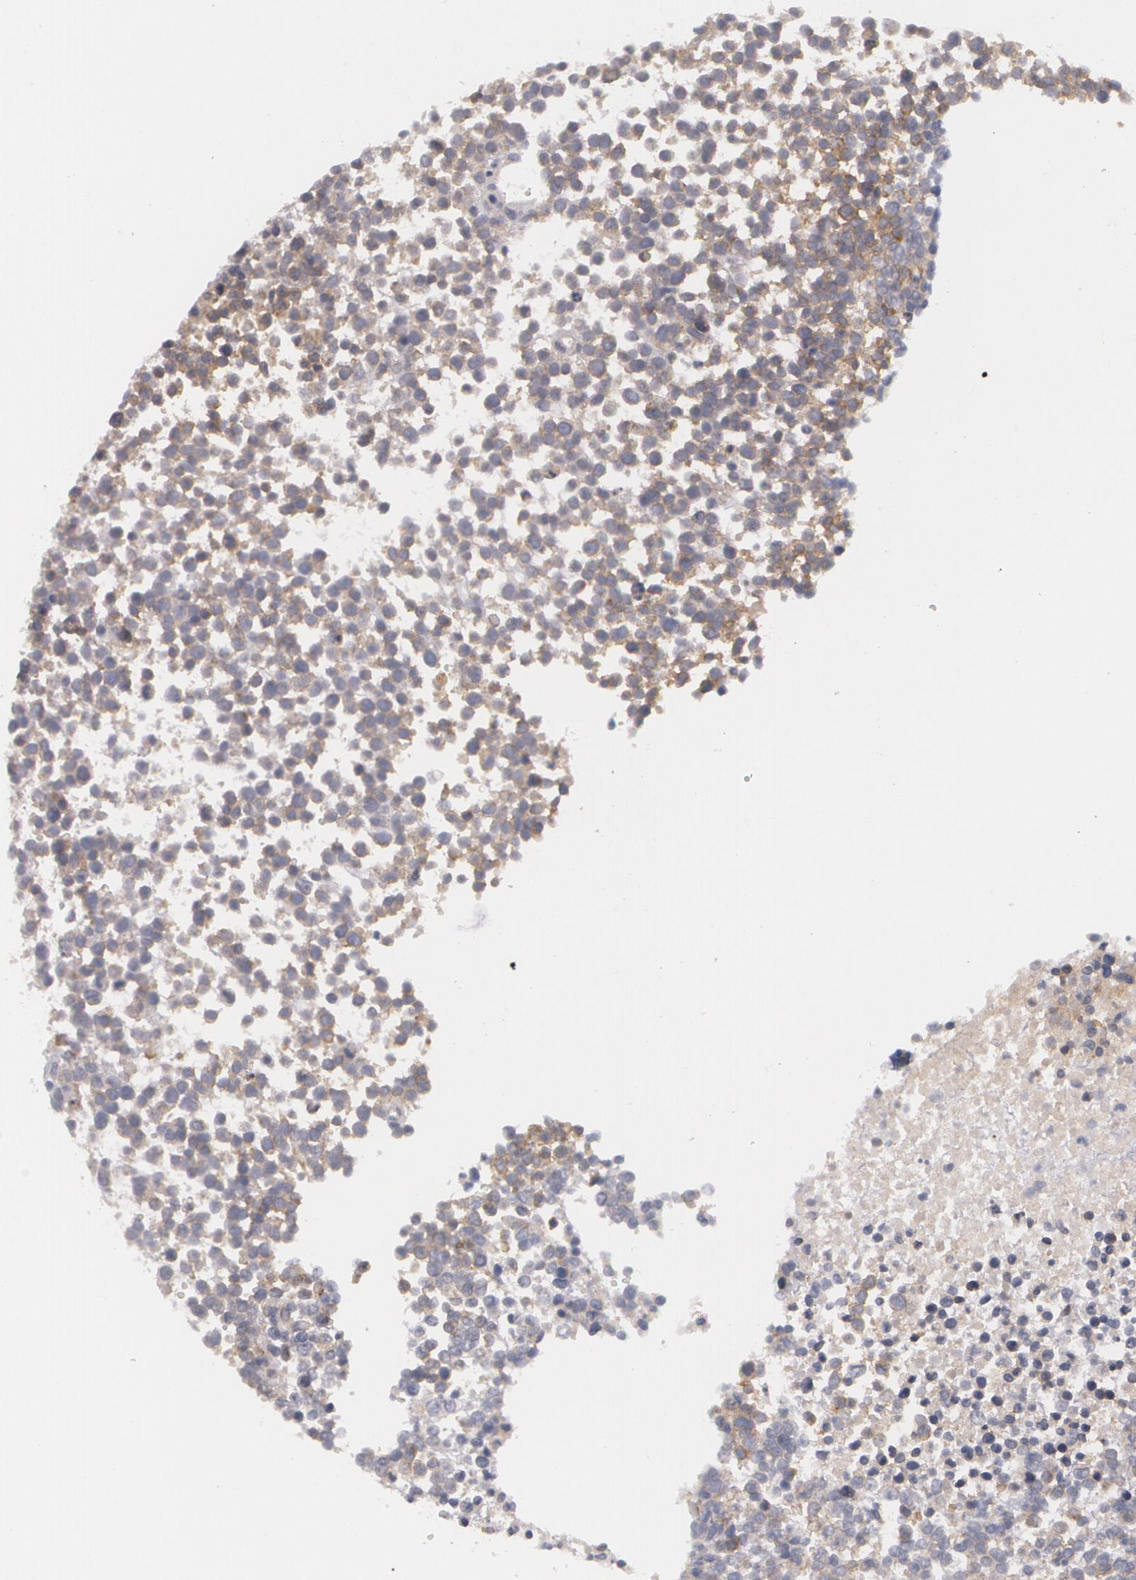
{"staining": {"intensity": "weak", "quantity": "<25%", "location": "cytoplasmic/membranous"}, "tissue": "glioma", "cell_type": "Tumor cells", "image_type": "cancer", "snomed": [{"axis": "morphology", "description": "Glioma, malignant, High grade"}, {"axis": "topography", "description": "Brain"}], "caption": "Human malignant glioma (high-grade) stained for a protein using immunohistochemistry (IHC) demonstrates no staining in tumor cells.", "gene": "CASK", "patient": {"sex": "male", "age": 66}}